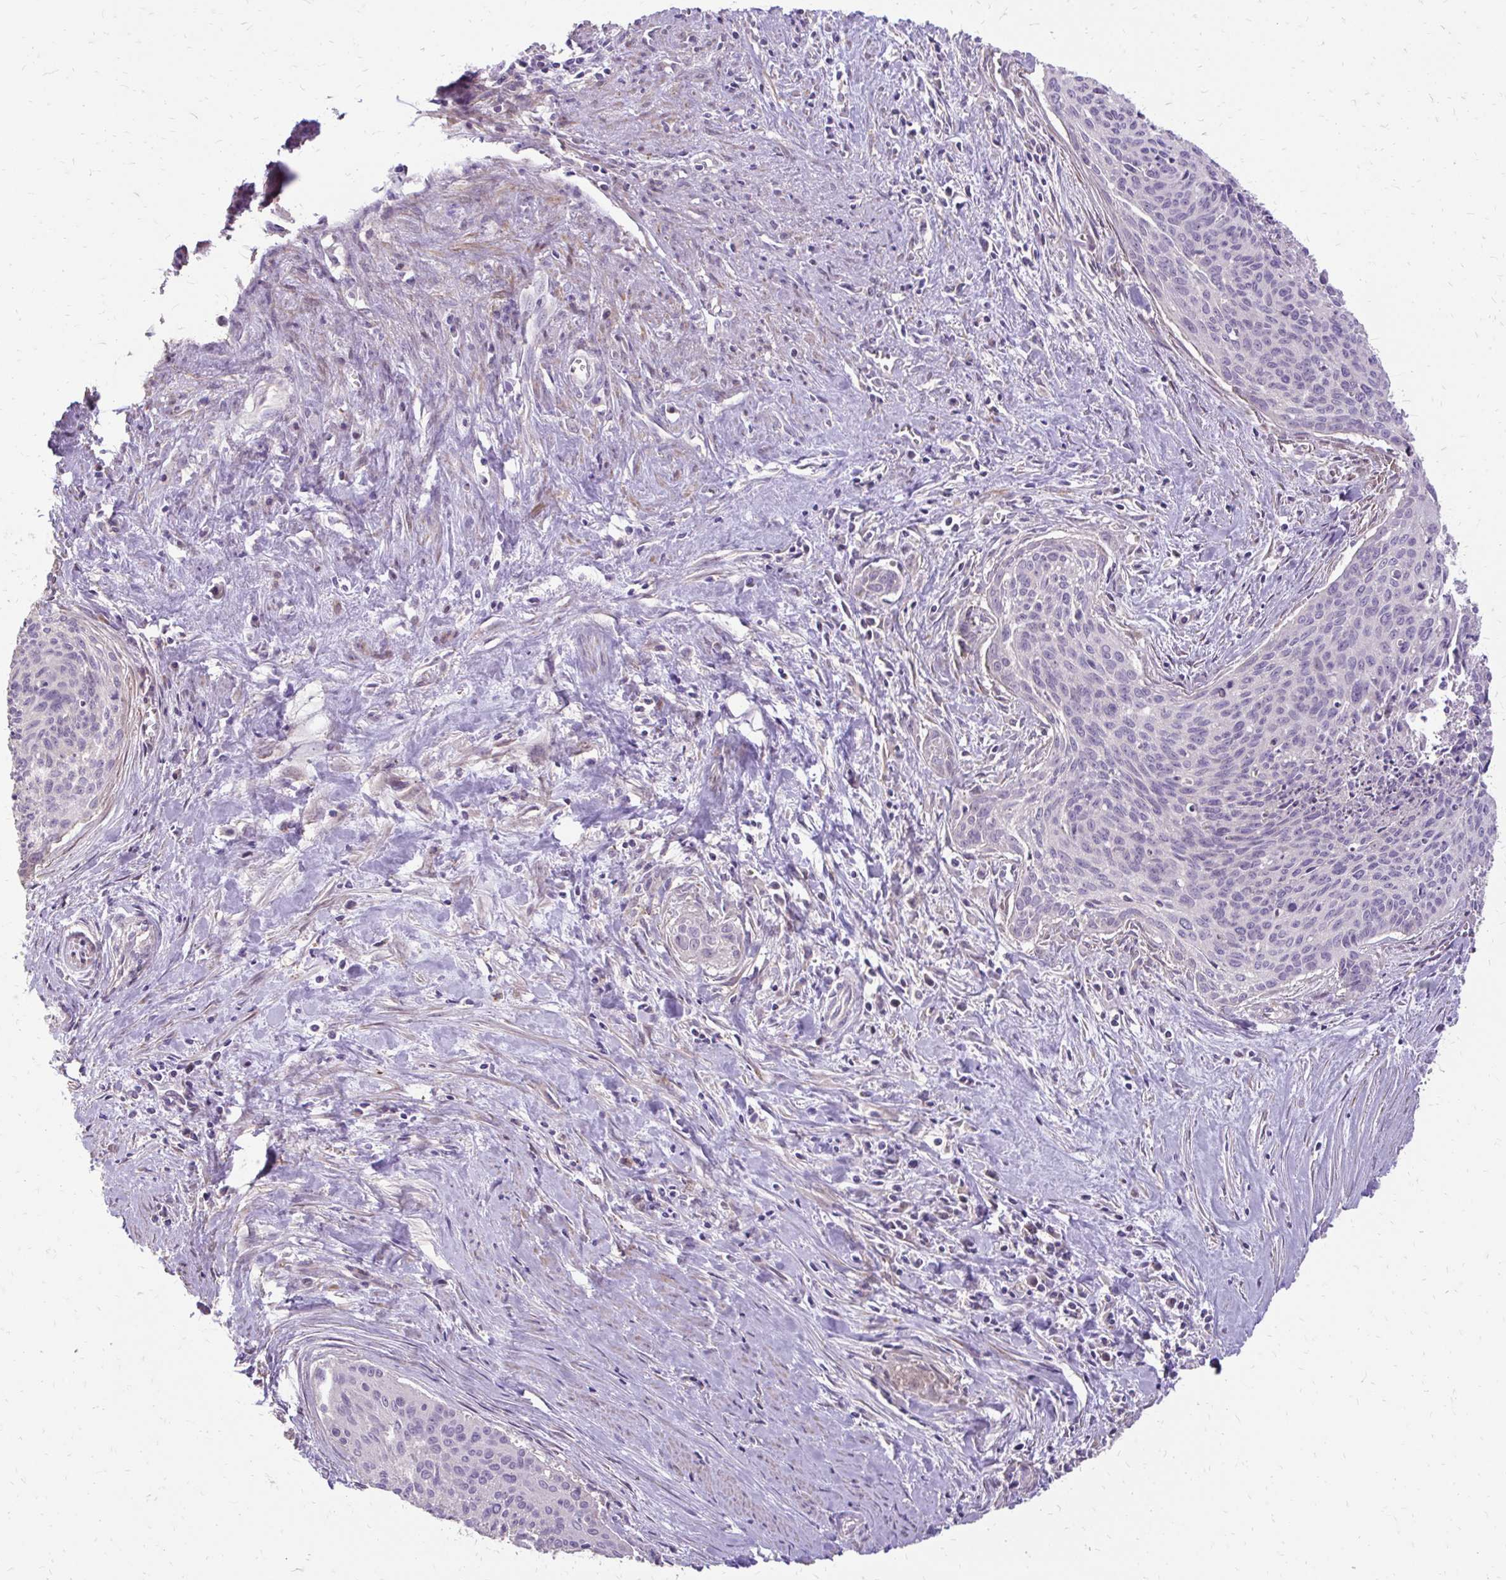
{"staining": {"intensity": "negative", "quantity": "none", "location": "none"}, "tissue": "cervical cancer", "cell_type": "Tumor cells", "image_type": "cancer", "snomed": [{"axis": "morphology", "description": "Squamous cell carcinoma, NOS"}, {"axis": "topography", "description": "Cervix"}], "caption": "Image shows no protein expression in tumor cells of cervical cancer tissue.", "gene": "MYORG", "patient": {"sex": "female", "age": 55}}